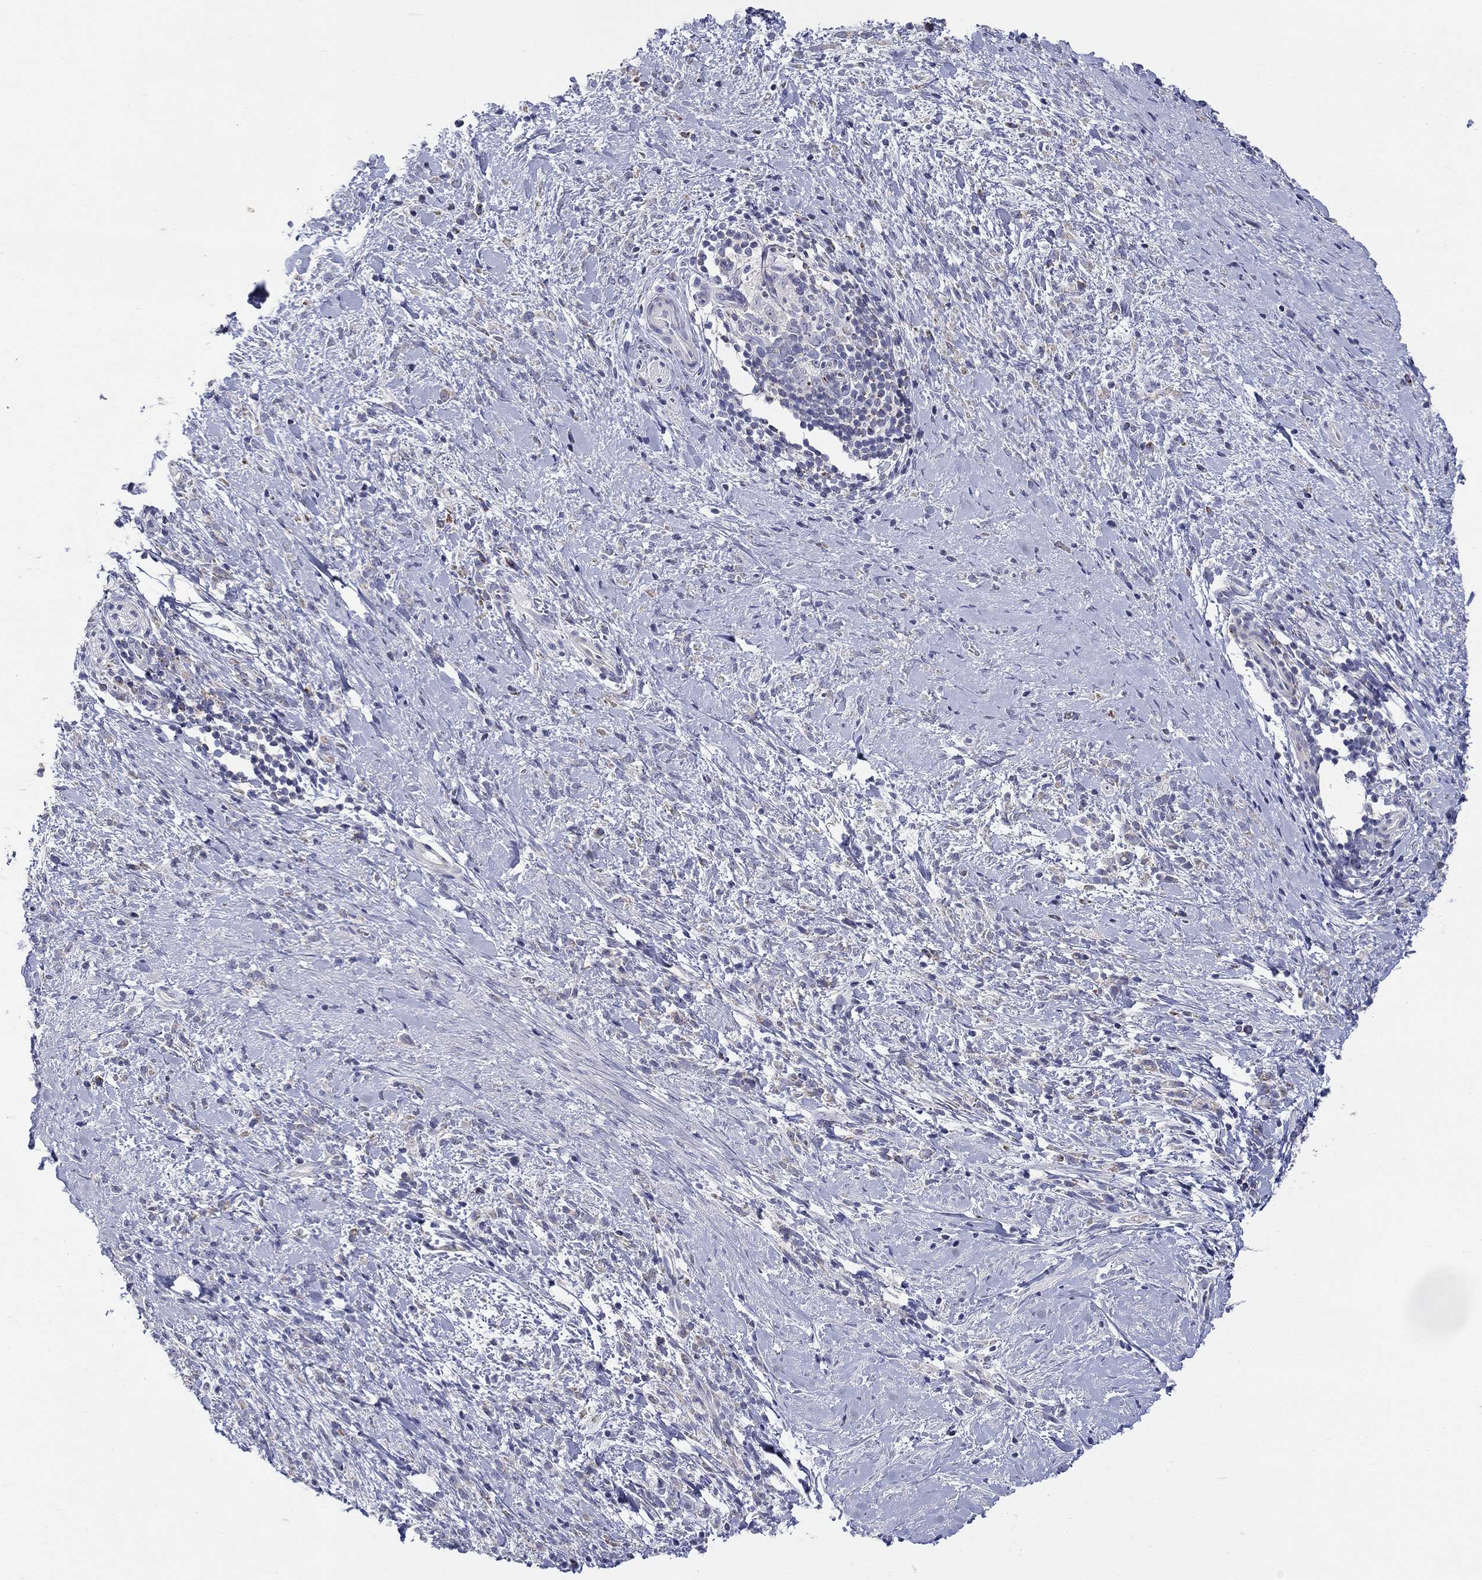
{"staining": {"intensity": "strong", "quantity": "25%-75%", "location": "cytoplasmic/membranous"}, "tissue": "stomach cancer", "cell_type": "Tumor cells", "image_type": "cancer", "snomed": [{"axis": "morphology", "description": "Adenocarcinoma, NOS"}, {"axis": "topography", "description": "Stomach"}], "caption": "Immunohistochemistry (IHC) (DAB) staining of human stomach cancer (adenocarcinoma) displays strong cytoplasmic/membranous protein expression in about 25%-75% of tumor cells.", "gene": "HMX2", "patient": {"sex": "female", "age": 57}}